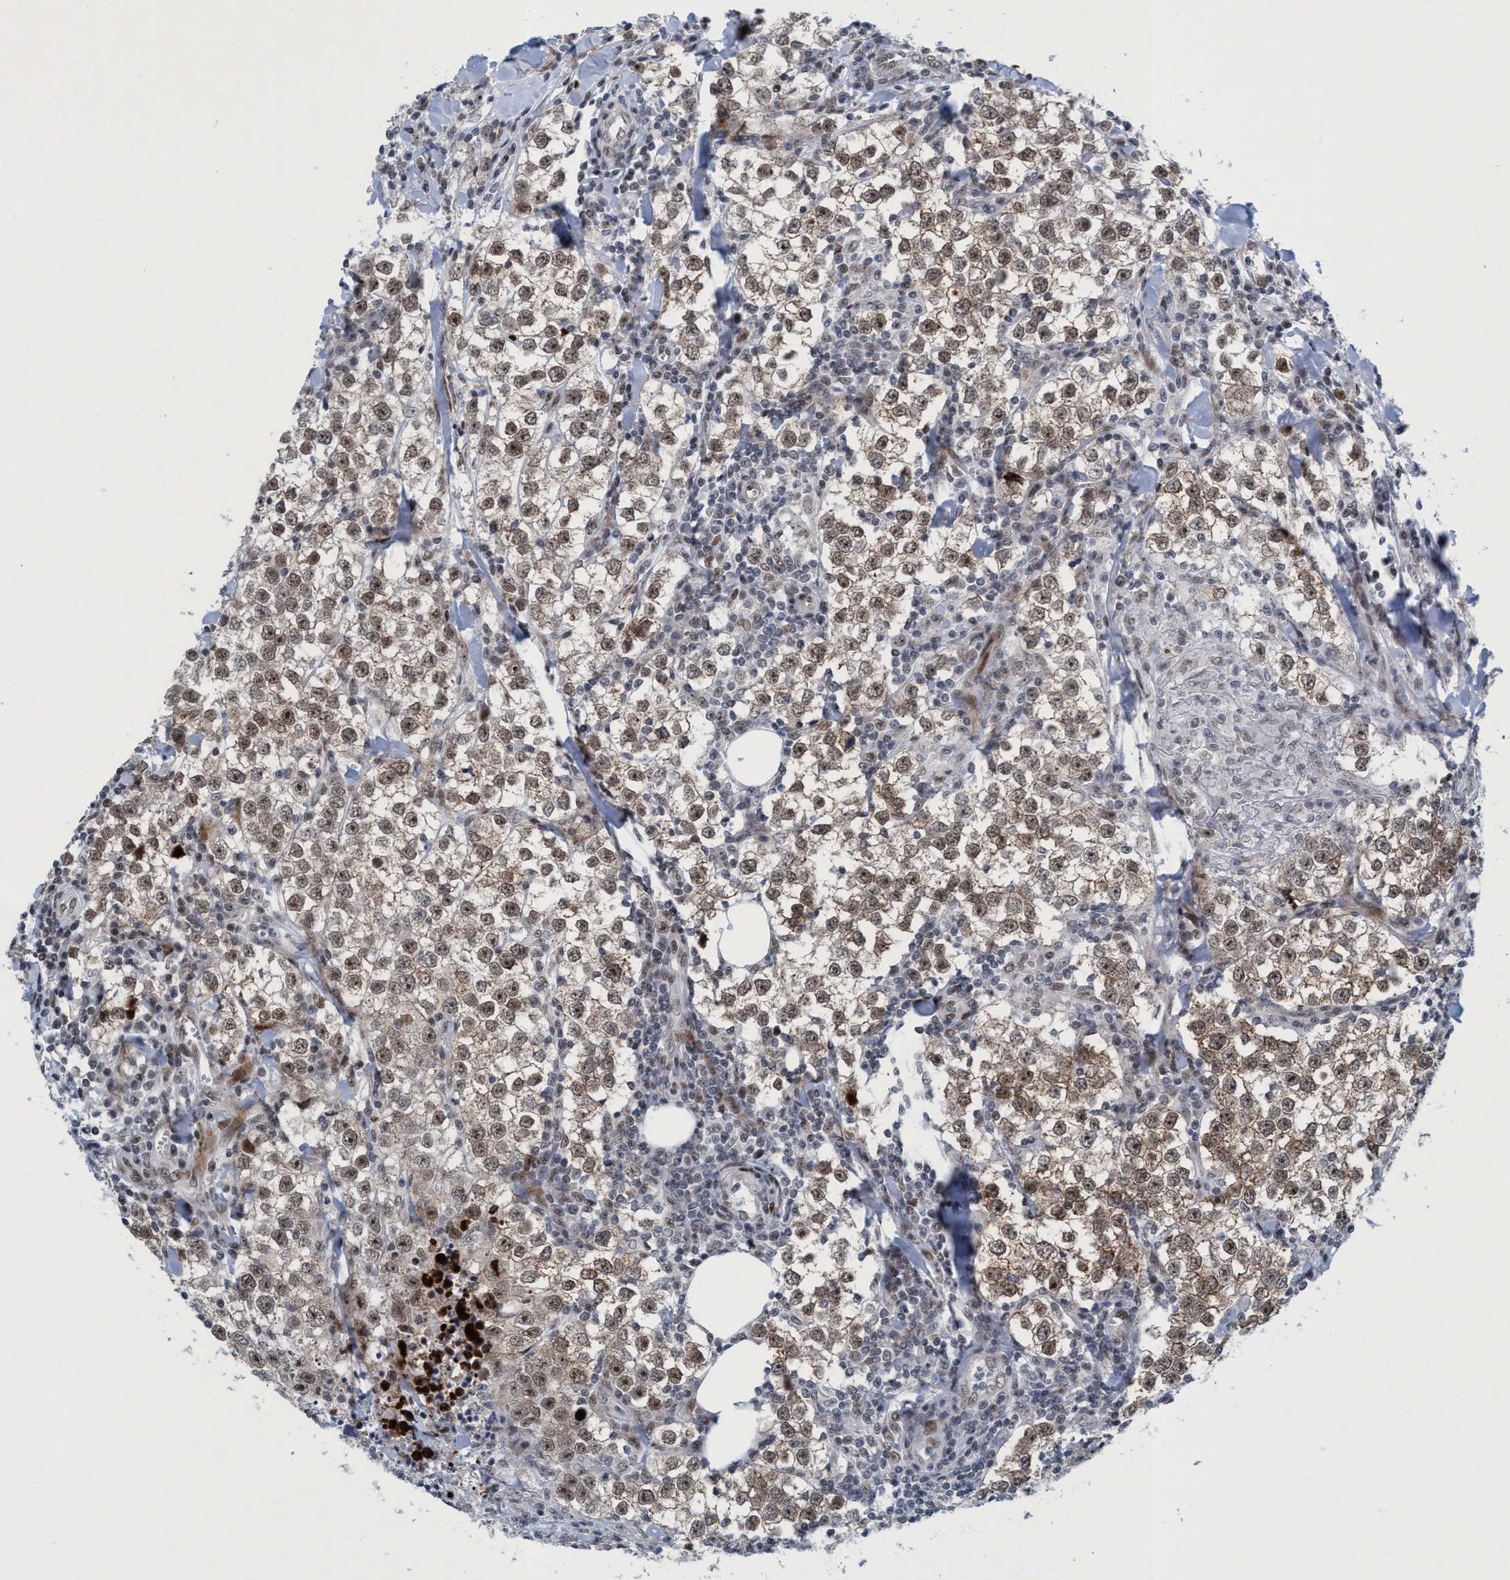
{"staining": {"intensity": "weak", "quantity": ">75%", "location": "nuclear"}, "tissue": "testis cancer", "cell_type": "Tumor cells", "image_type": "cancer", "snomed": [{"axis": "morphology", "description": "Seminoma, NOS"}, {"axis": "morphology", "description": "Carcinoma, Embryonal, NOS"}, {"axis": "topography", "description": "Testis"}], "caption": "DAB (3,3'-diaminobenzidine) immunohistochemical staining of testis cancer displays weak nuclear protein staining in approximately >75% of tumor cells. Nuclei are stained in blue.", "gene": "CWC27", "patient": {"sex": "male", "age": 36}}